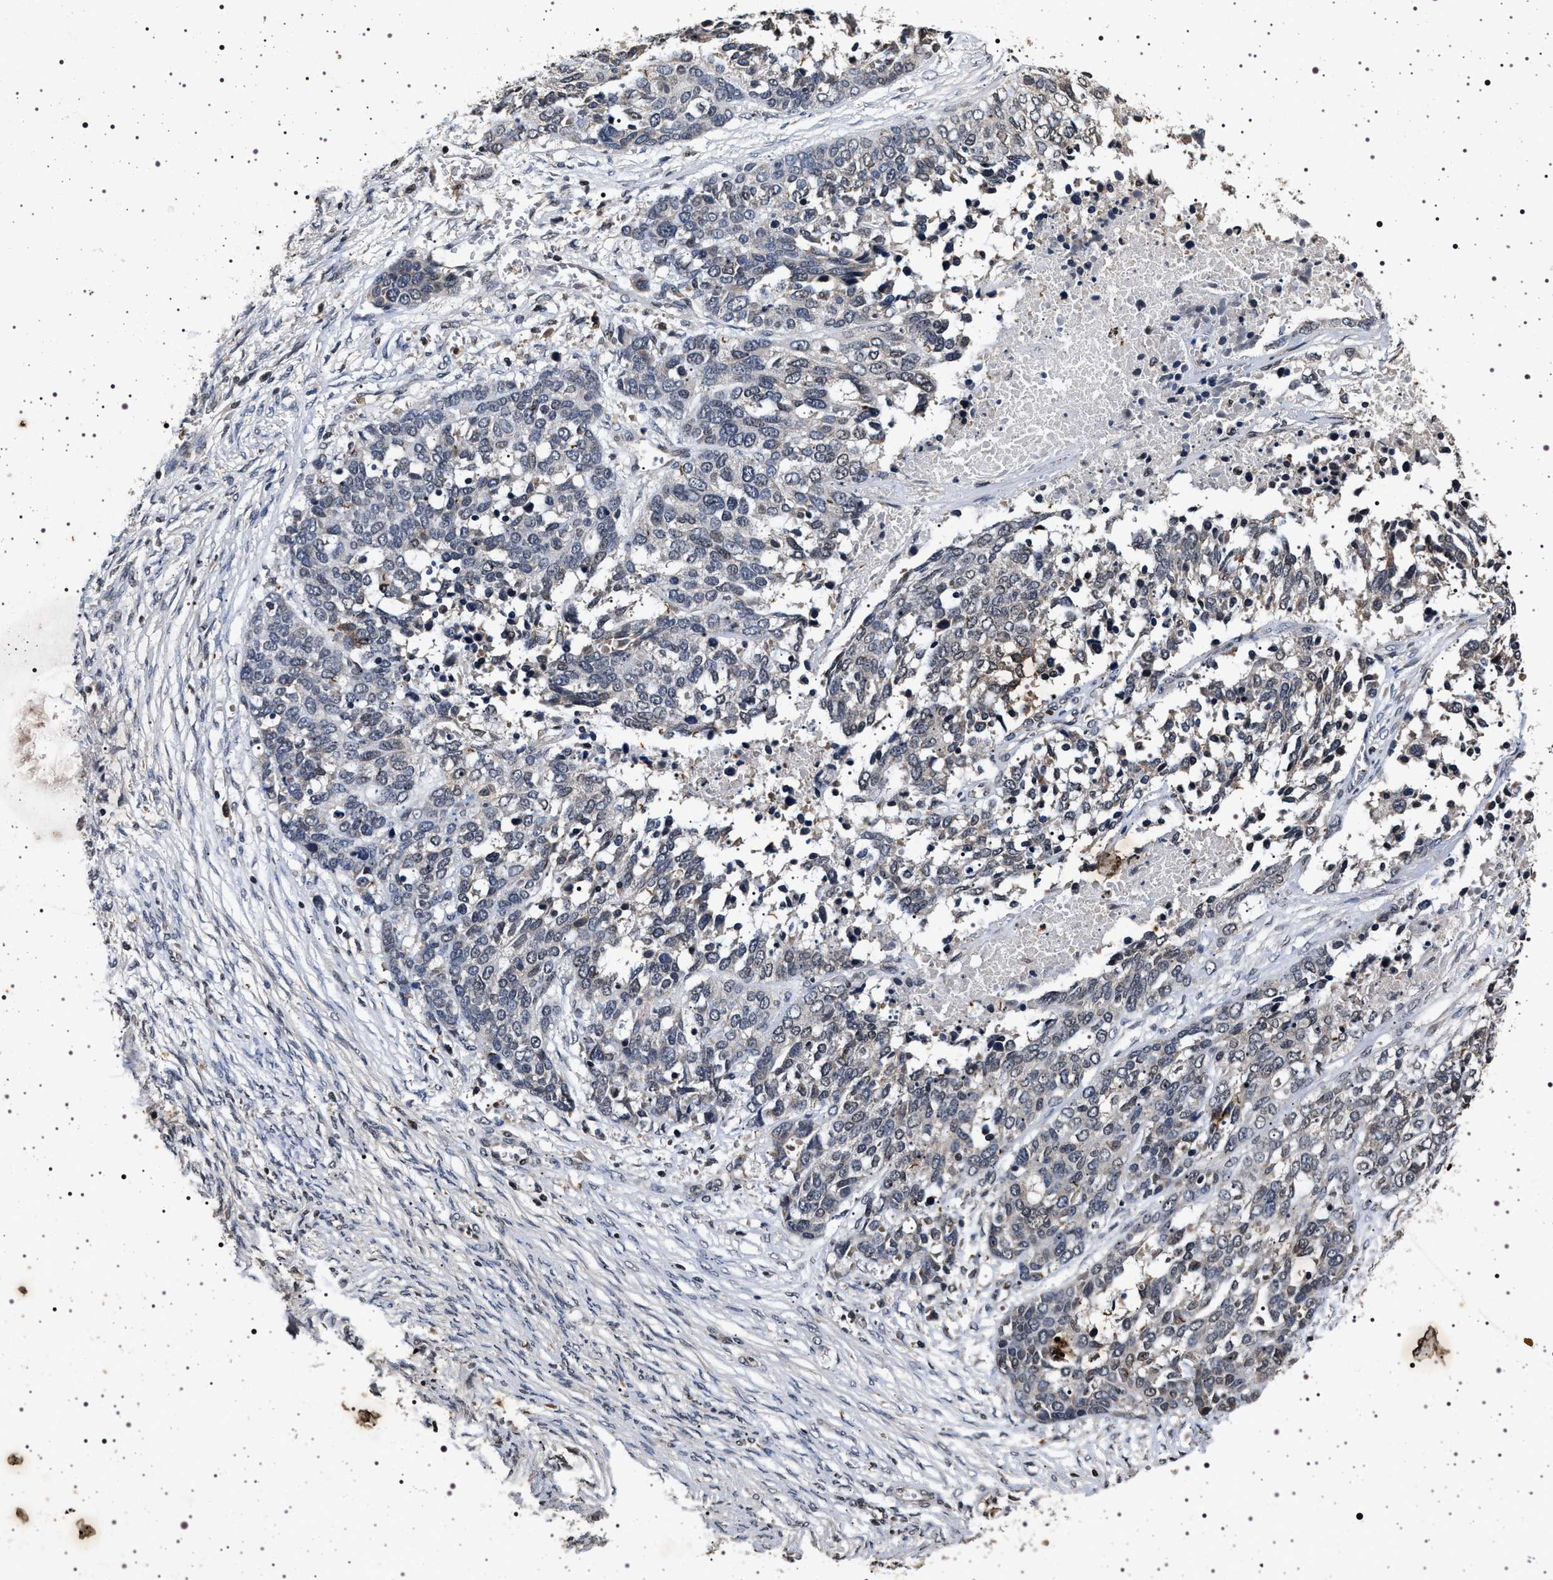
{"staining": {"intensity": "negative", "quantity": "none", "location": "none"}, "tissue": "ovarian cancer", "cell_type": "Tumor cells", "image_type": "cancer", "snomed": [{"axis": "morphology", "description": "Cystadenocarcinoma, serous, NOS"}, {"axis": "topography", "description": "Ovary"}], "caption": "Ovarian serous cystadenocarcinoma stained for a protein using IHC demonstrates no positivity tumor cells.", "gene": "CDKN1B", "patient": {"sex": "female", "age": 44}}